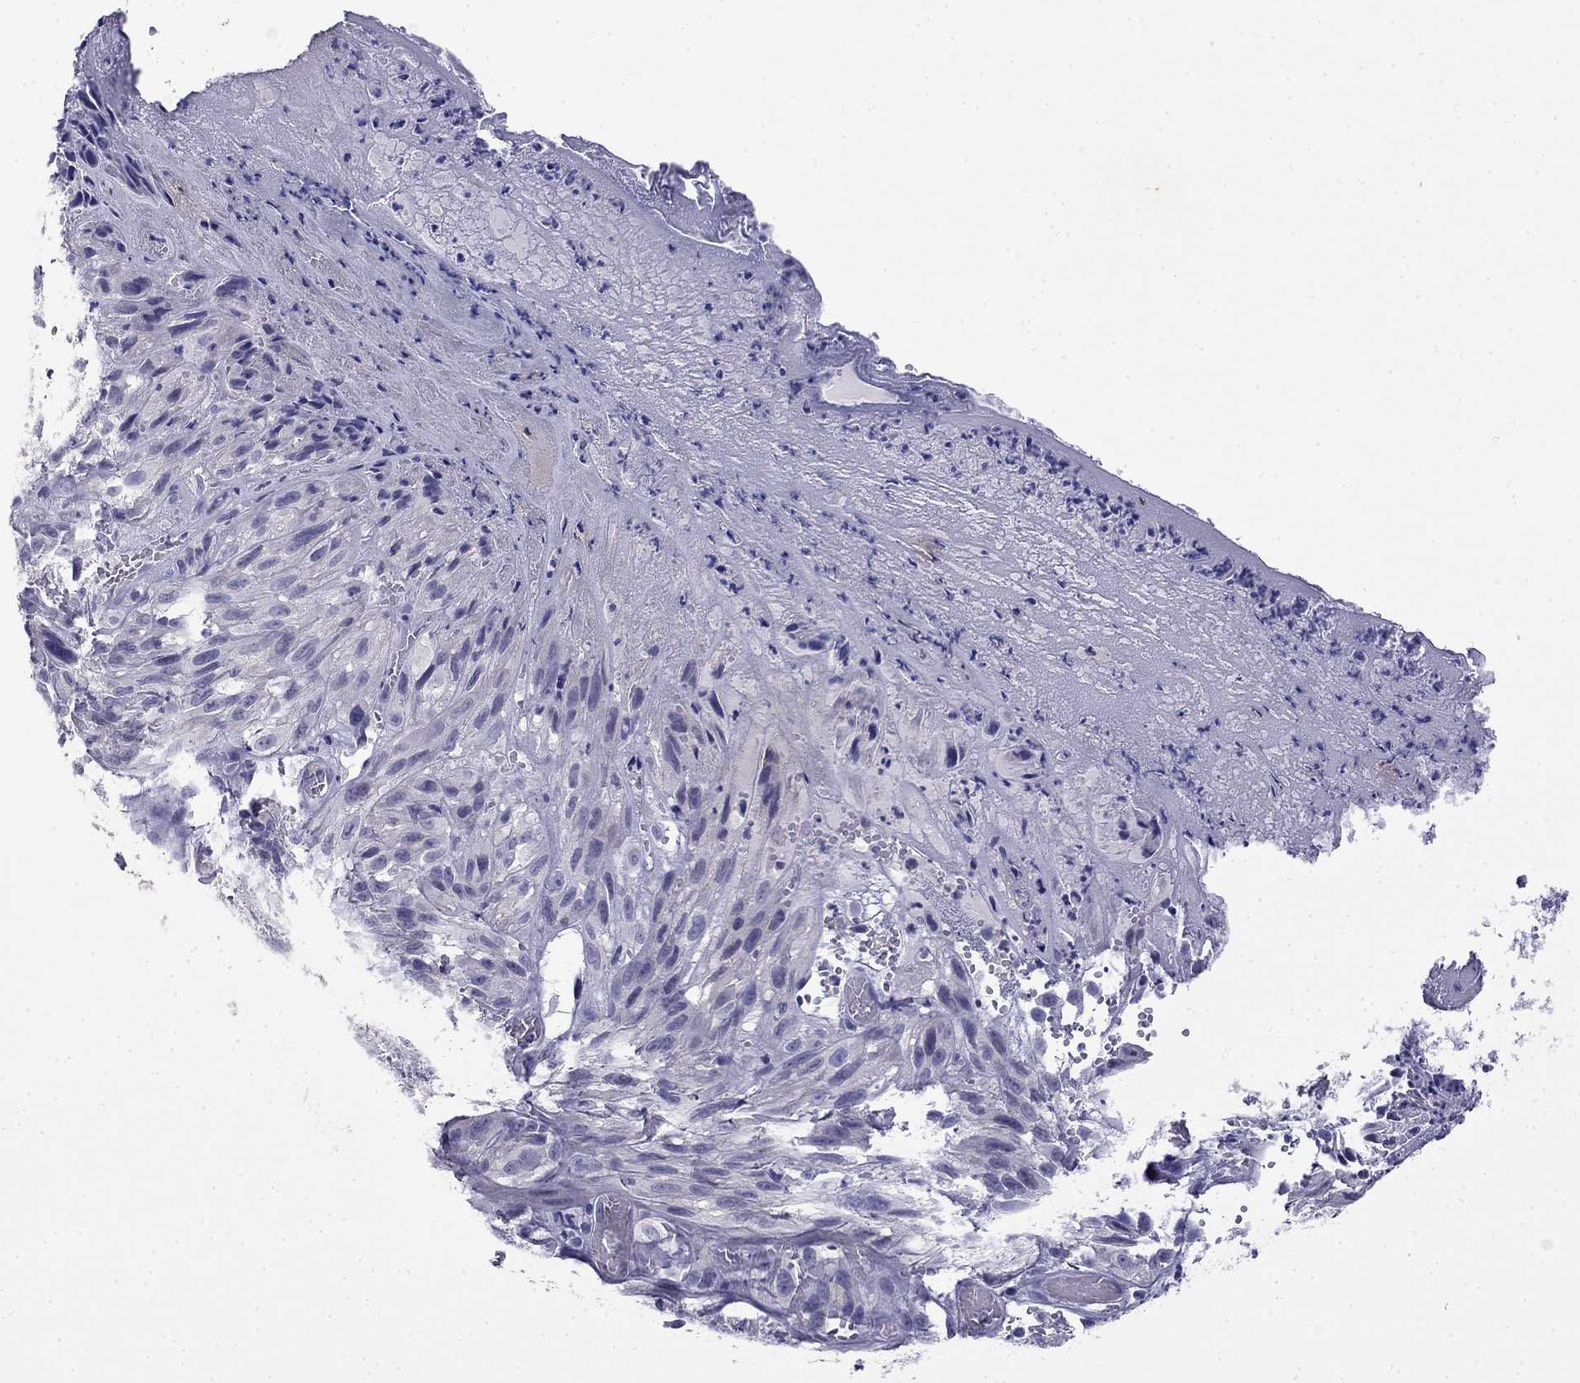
{"staining": {"intensity": "negative", "quantity": "none", "location": "none"}, "tissue": "melanoma", "cell_type": "Tumor cells", "image_type": "cancer", "snomed": [{"axis": "morphology", "description": "Malignant melanoma, NOS"}, {"axis": "topography", "description": "Skin"}], "caption": "Immunohistochemistry histopathology image of neoplastic tissue: human malignant melanoma stained with DAB (3,3'-diaminobenzidine) demonstrates no significant protein expression in tumor cells.", "gene": "PRR18", "patient": {"sex": "male", "age": 51}}